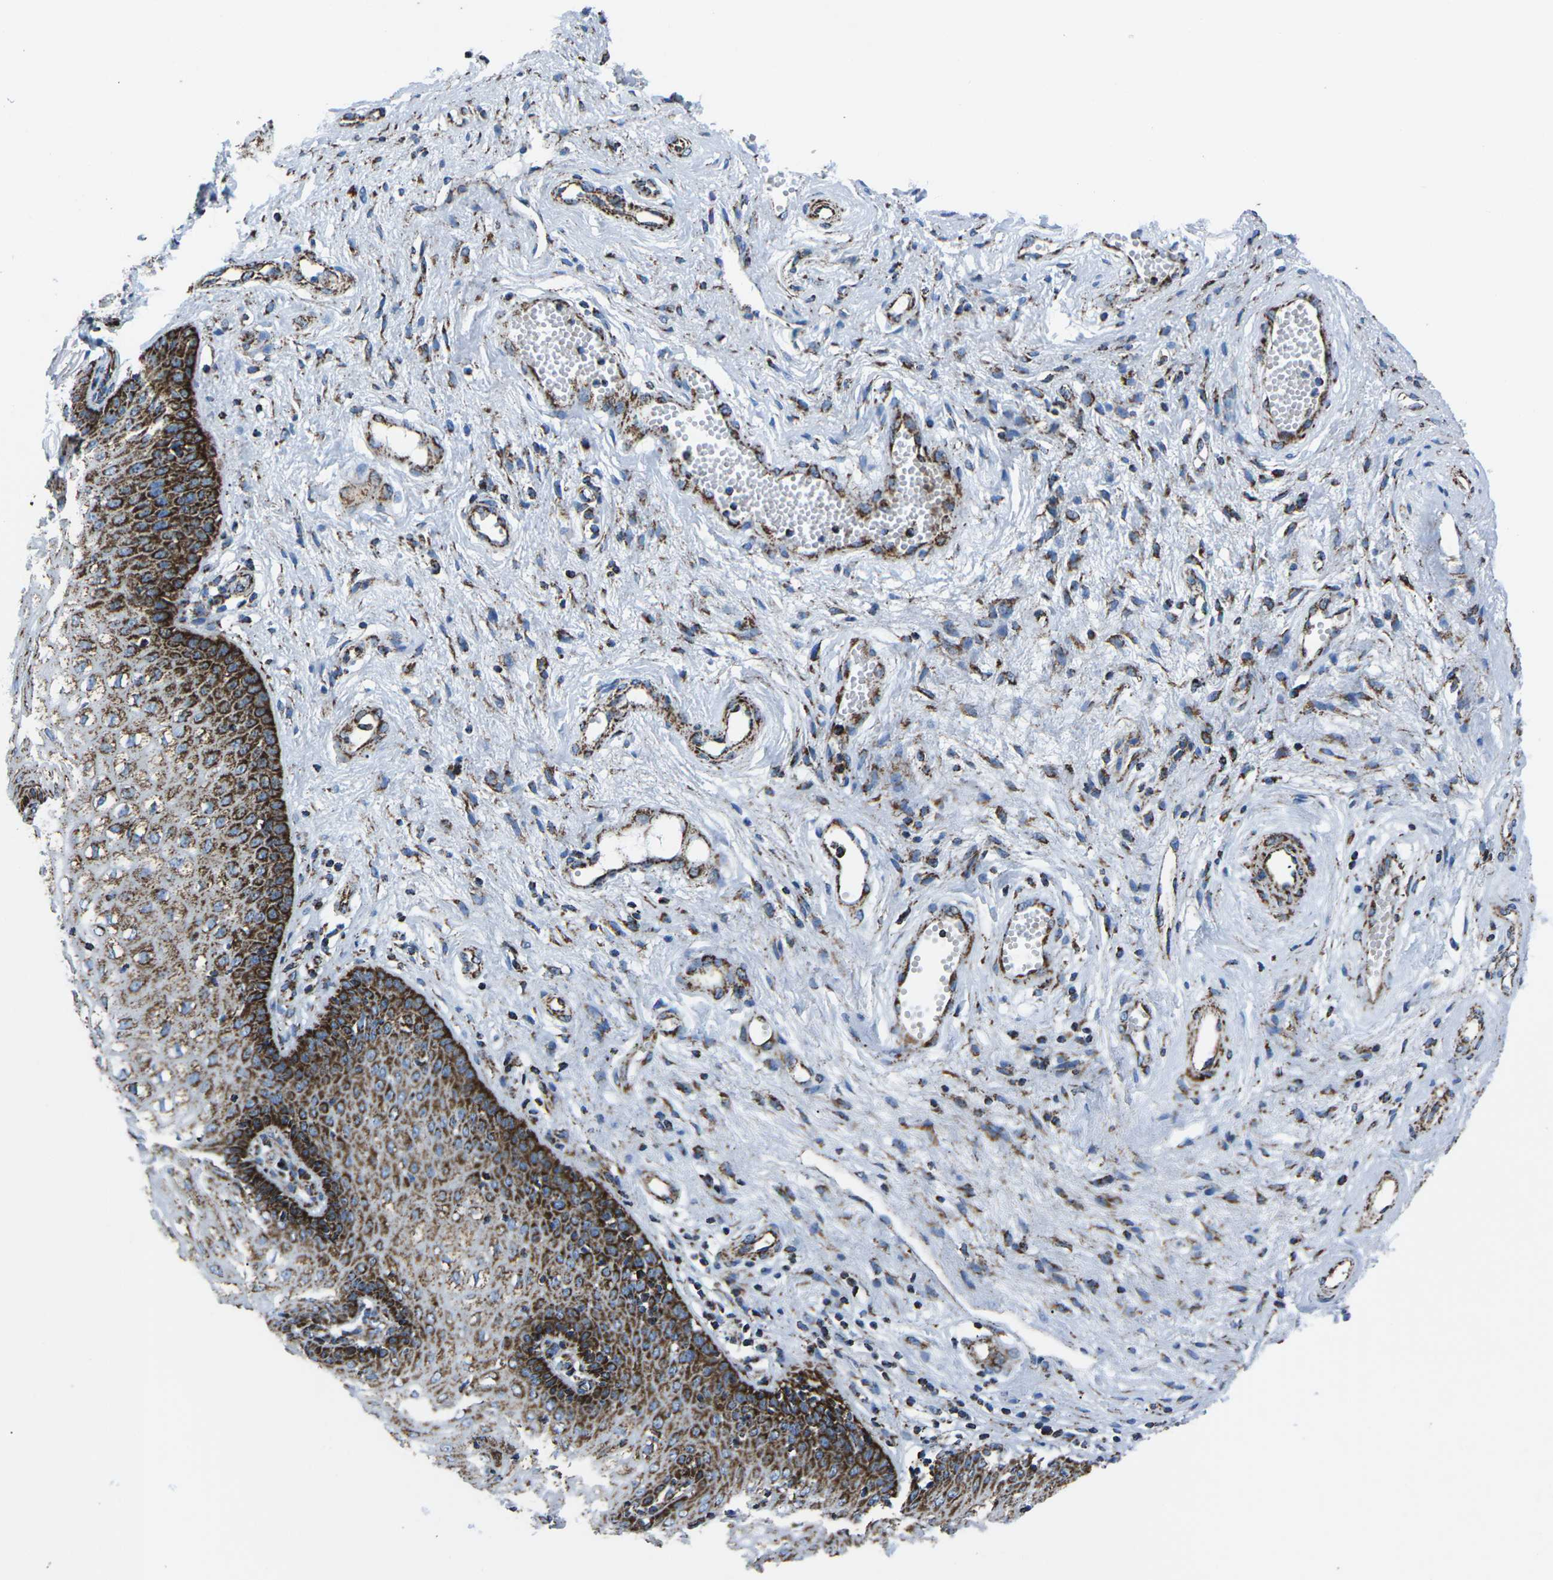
{"staining": {"intensity": "strong", "quantity": "25%-75%", "location": "cytoplasmic/membranous"}, "tissue": "vagina", "cell_type": "Squamous epithelial cells", "image_type": "normal", "snomed": [{"axis": "morphology", "description": "Normal tissue, NOS"}, {"axis": "topography", "description": "Vagina"}], "caption": "Strong cytoplasmic/membranous positivity is identified in about 25%-75% of squamous epithelial cells in unremarkable vagina. (DAB (3,3'-diaminobenzidine) IHC with brightfield microscopy, high magnification).", "gene": "MT", "patient": {"sex": "female", "age": 34}}